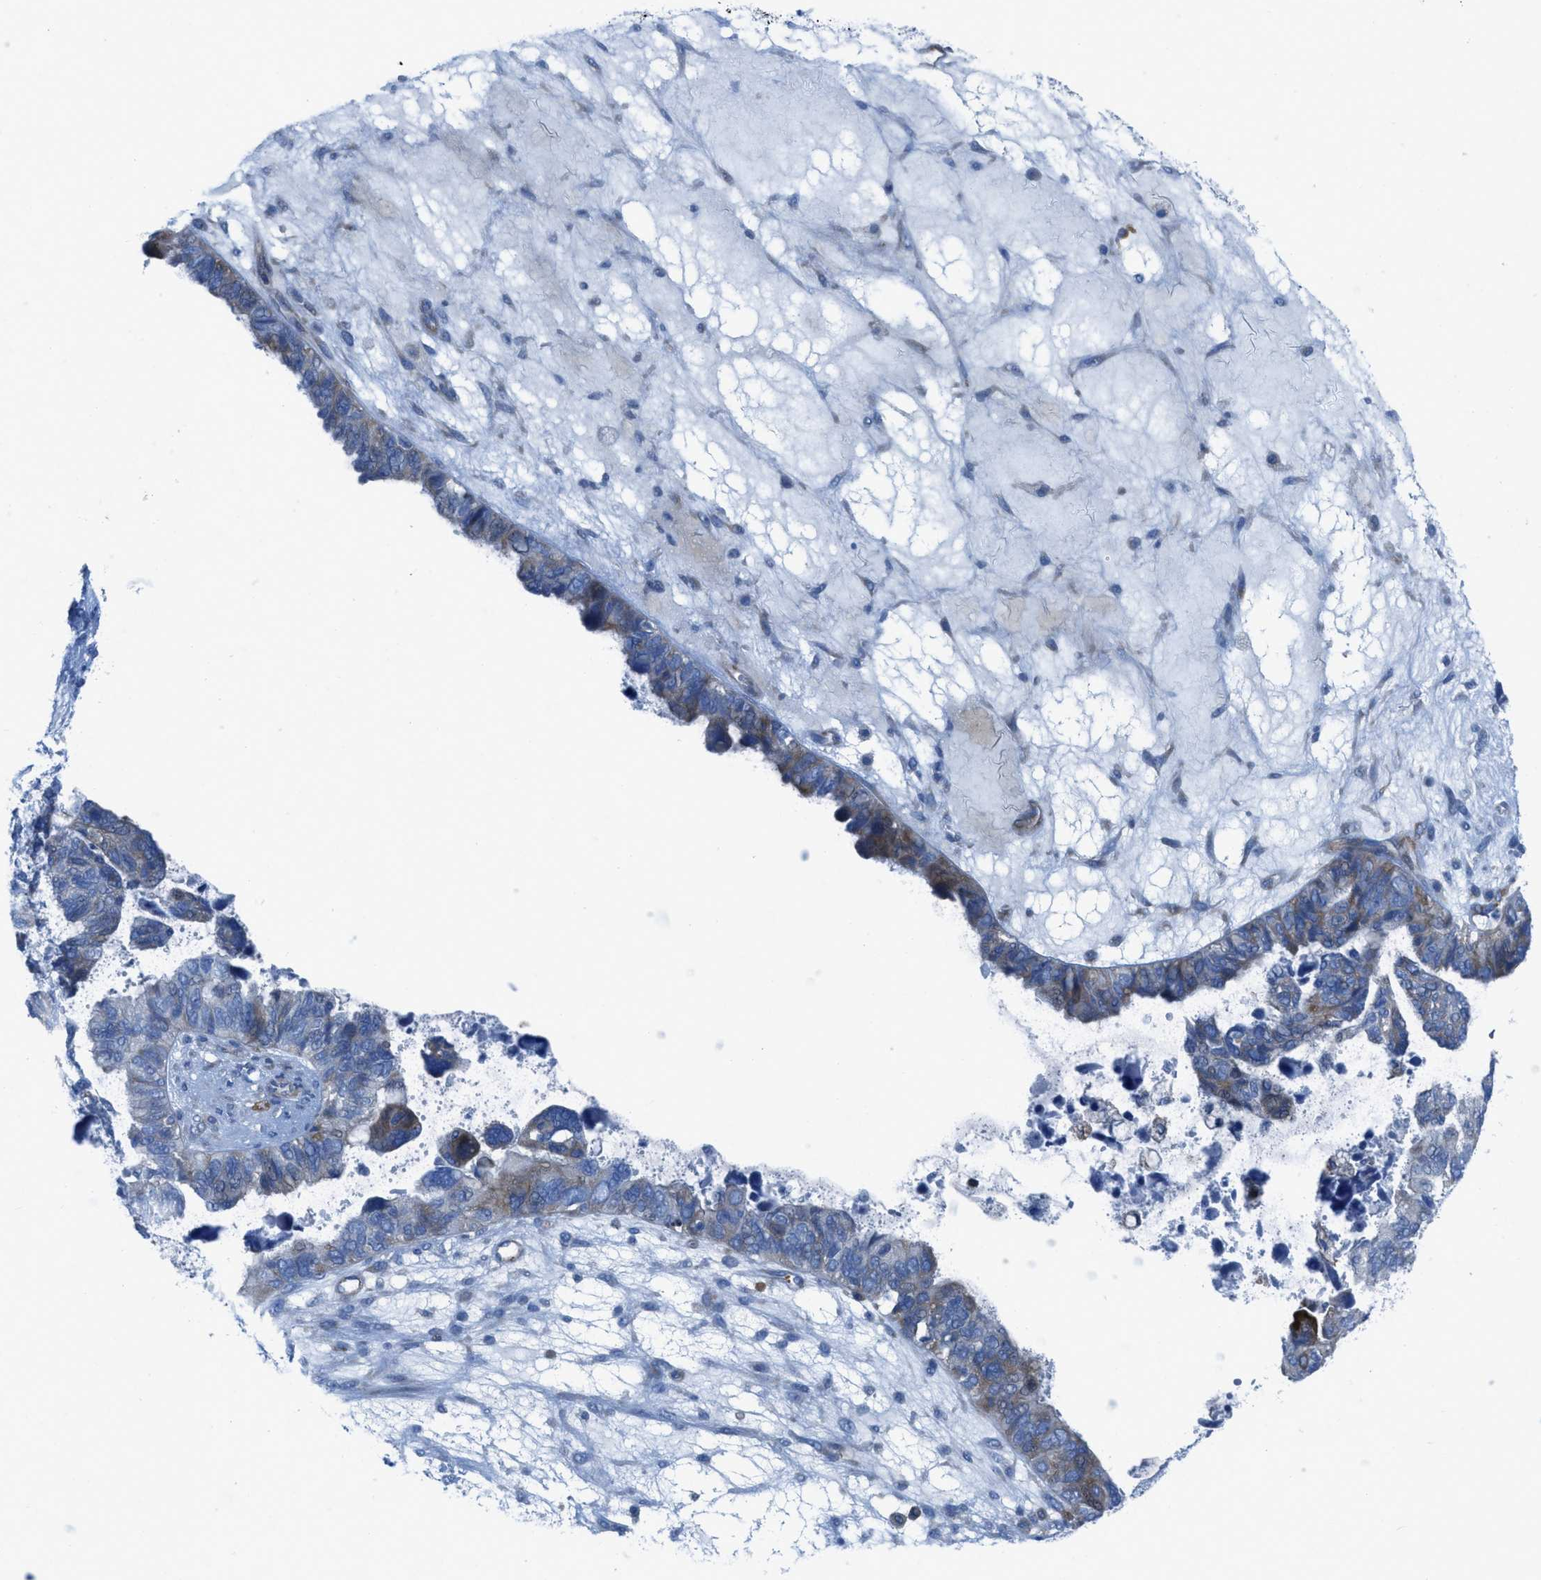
{"staining": {"intensity": "weak", "quantity": "<25%", "location": "cytoplasmic/membranous"}, "tissue": "ovarian cancer", "cell_type": "Tumor cells", "image_type": "cancer", "snomed": [{"axis": "morphology", "description": "Cystadenocarcinoma, serous, NOS"}, {"axis": "topography", "description": "Ovary"}], "caption": "Immunohistochemistry (IHC) image of human ovarian cancer (serous cystadenocarcinoma) stained for a protein (brown), which exhibits no positivity in tumor cells.", "gene": "KCNH7", "patient": {"sex": "female", "age": 79}}